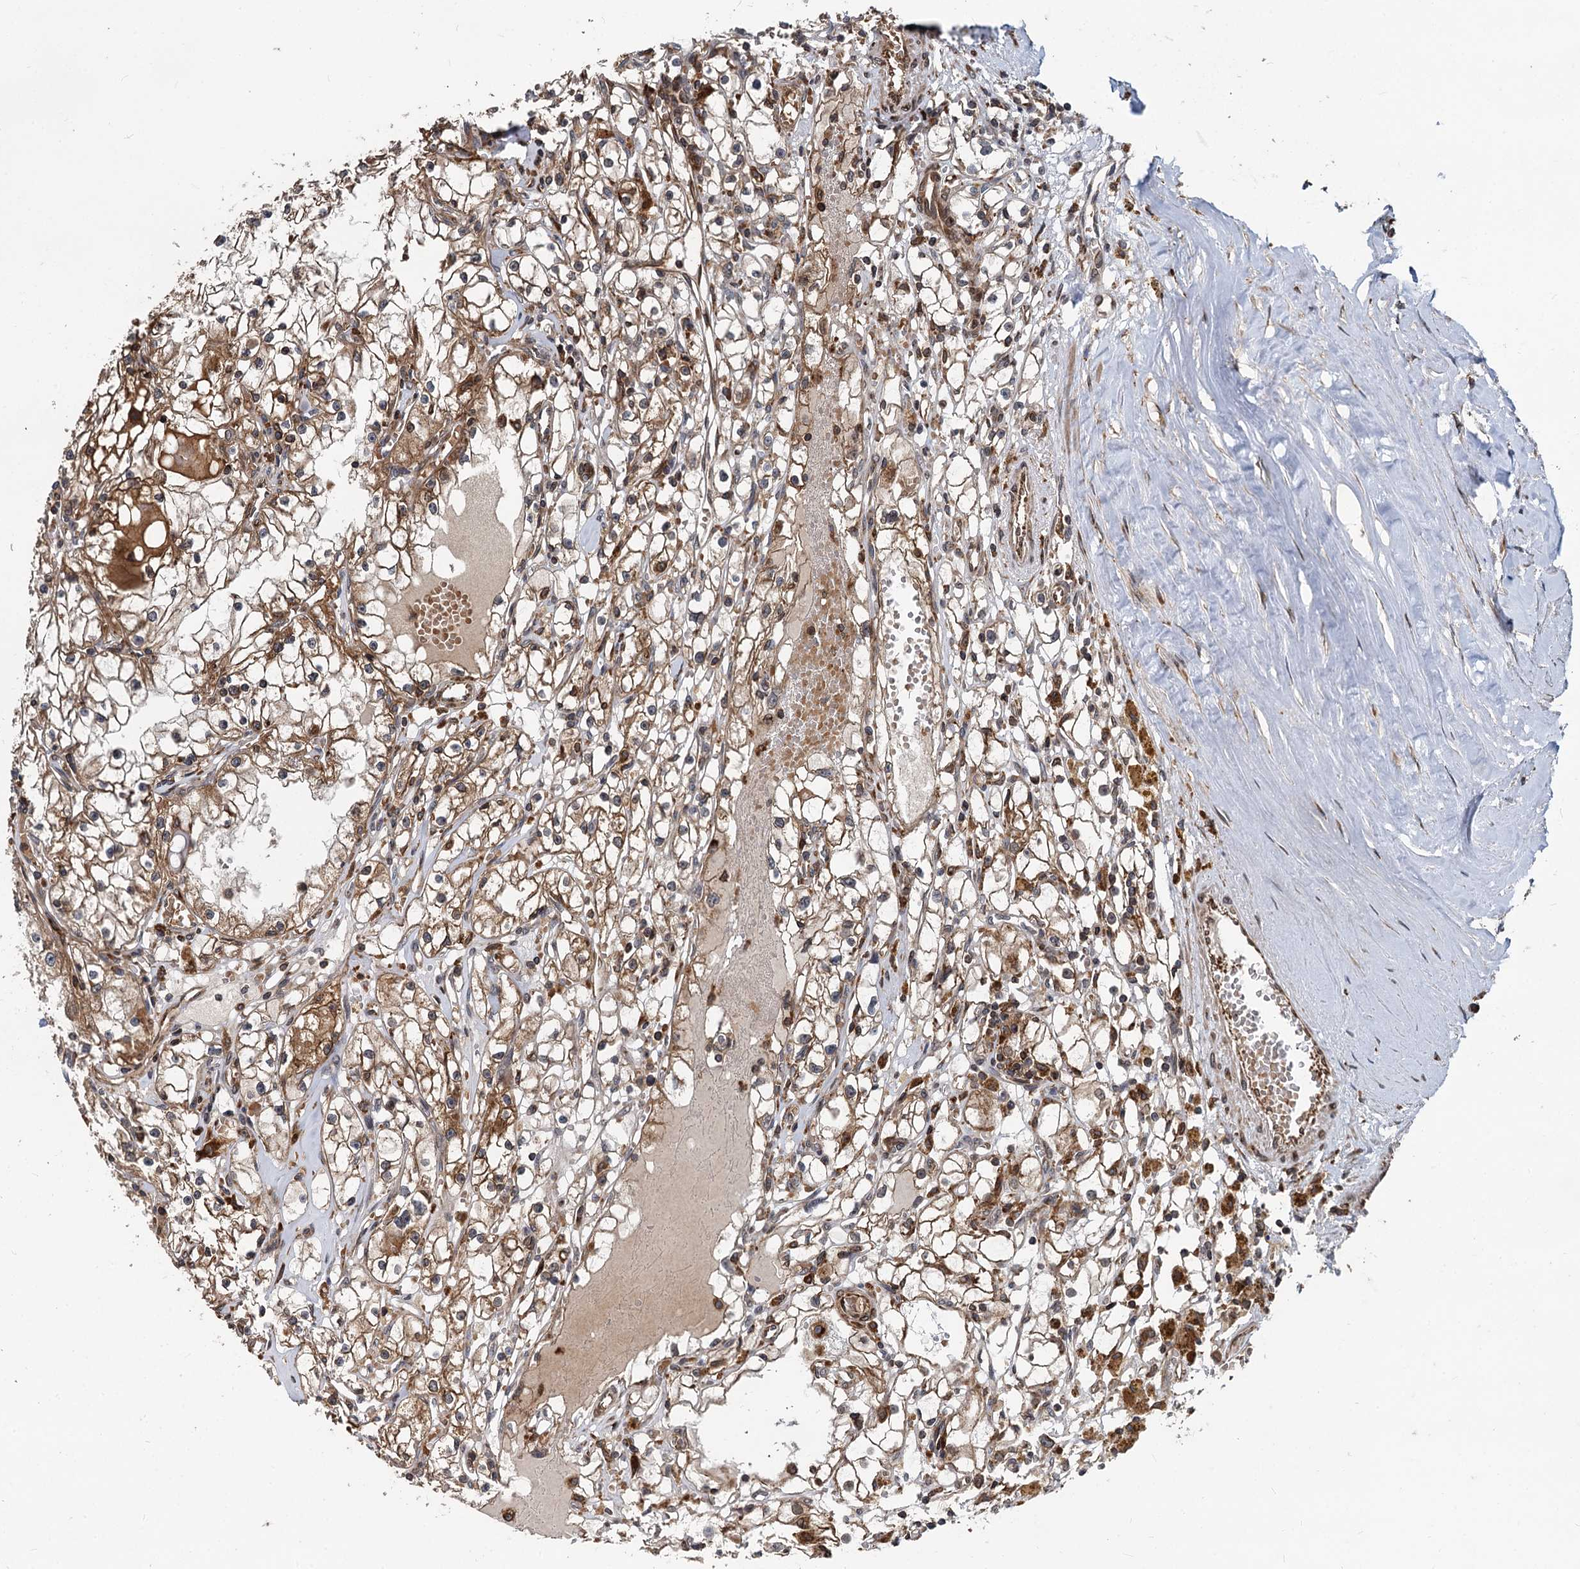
{"staining": {"intensity": "strong", "quantity": "25%-75%", "location": "cytoplasmic/membranous"}, "tissue": "renal cancer", "cell_type": "Tumor cells", "image_type": "cancer", "snomed": [{"axis": "morphology", "description": "Adenocarcinoma, NOS"}, {"axis": "topography", "description": "Kidney"}], "caption": "Protein staining exhibits strong cytoplasmic/membranous expression in about 25%-75% of tumor cells in renal cancer.", "gene": "STIM1", "patient": {"sex": "male", "age": 56}}